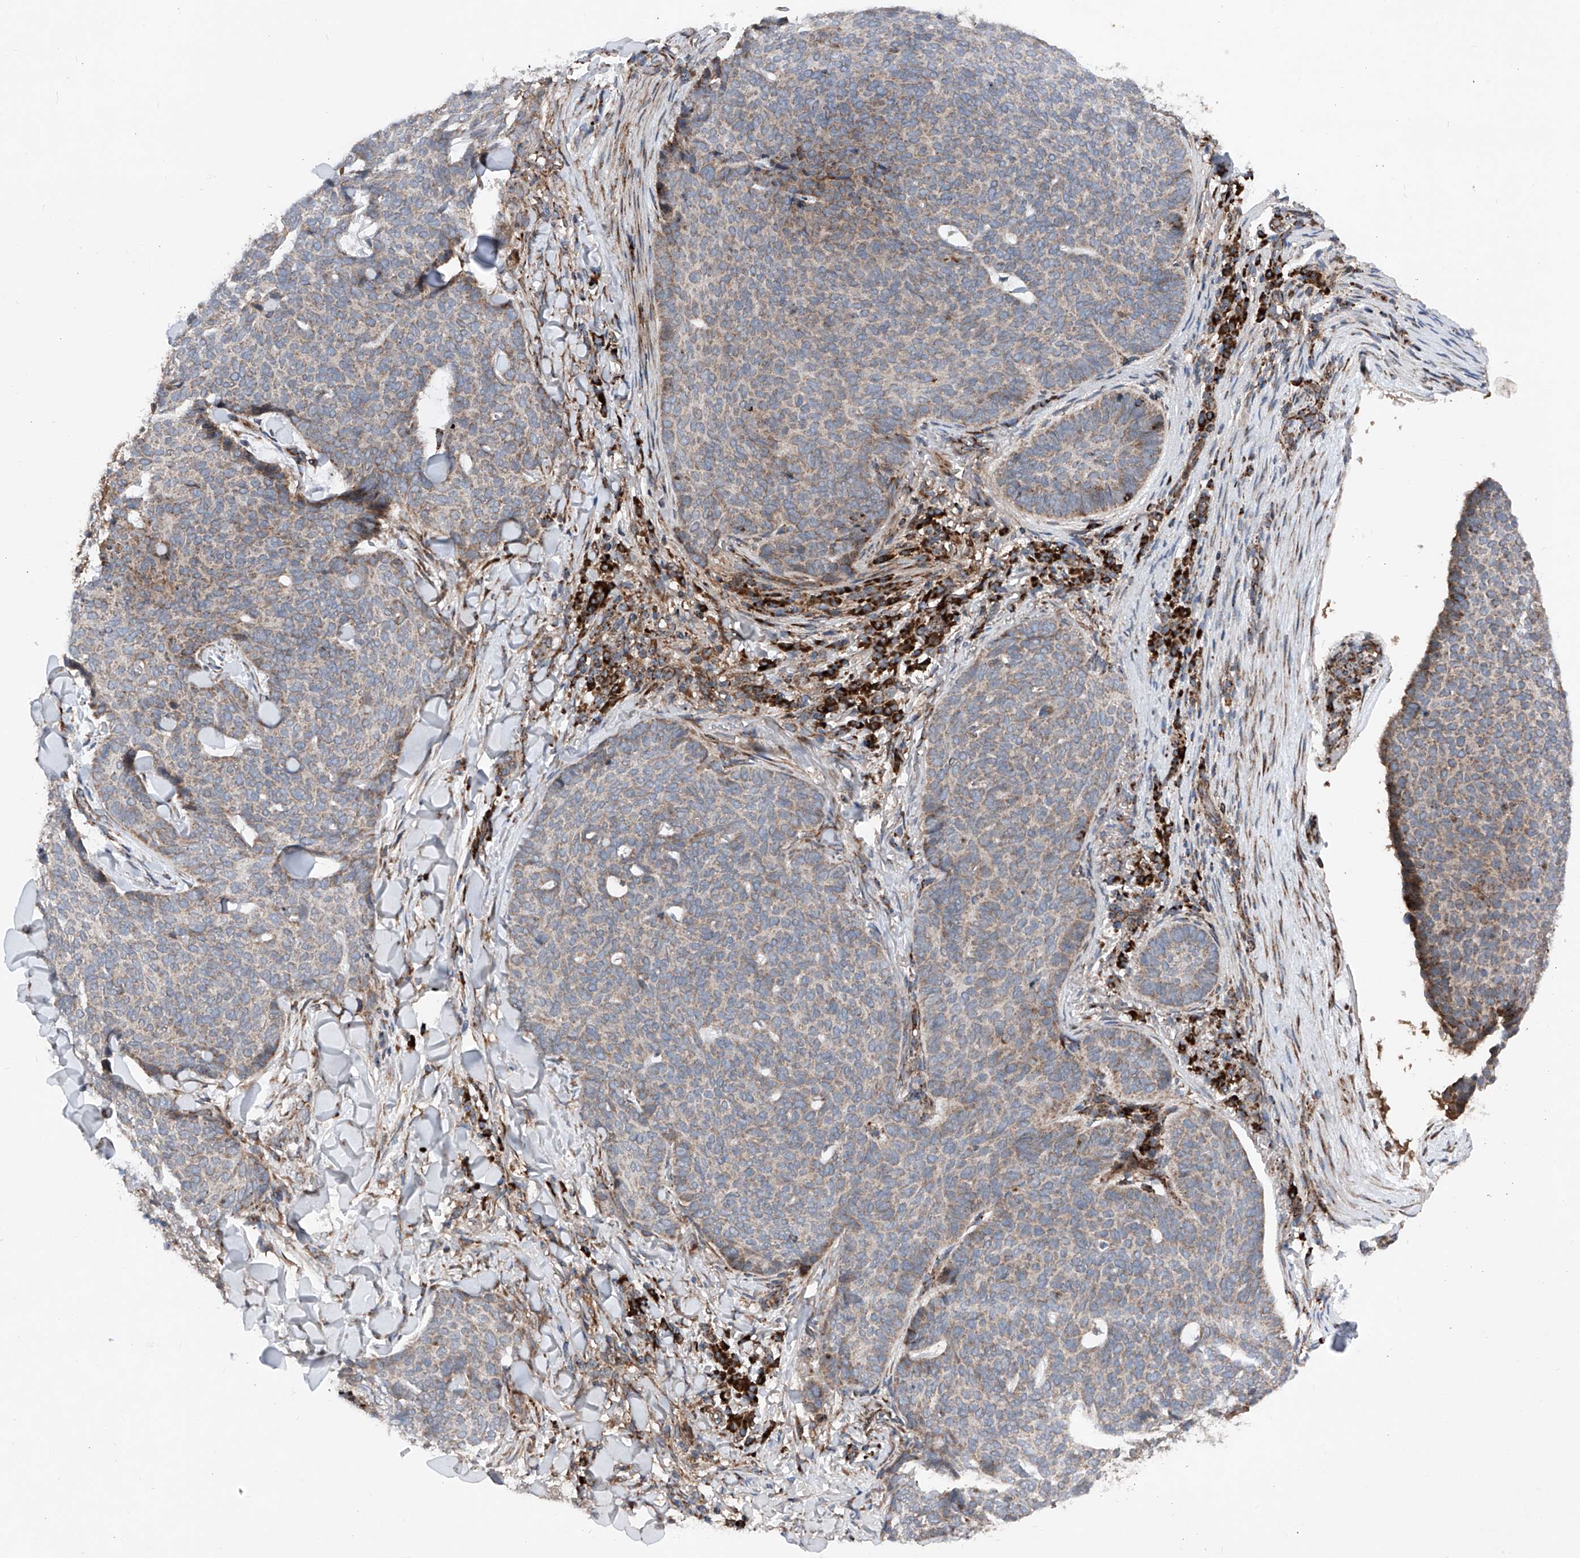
{"staining": {"intensity": "moderate", "quantity": ">75%", "location": "cytoplasmic/membranous"}, "tissue": "skin cancer", "cell_type": "Tumor cells", "image_type": "cancer", "snomed": [{"axis": "morphology", "description": "Normal tissue, NOS"}, {"axis": "morphology", "description": "Basal cell carcinoma"}, {"axis": "topography", "description": "Skin"}], "caption": "Skin basal cell carcinoma was stained to show a protein in brown. There is medium levels of moderate cytoplasmic/membranous positivity in approximately >75% of tumor cells.", "gene": "DAD1", "patient": {"sex": "male", "age": 50}}